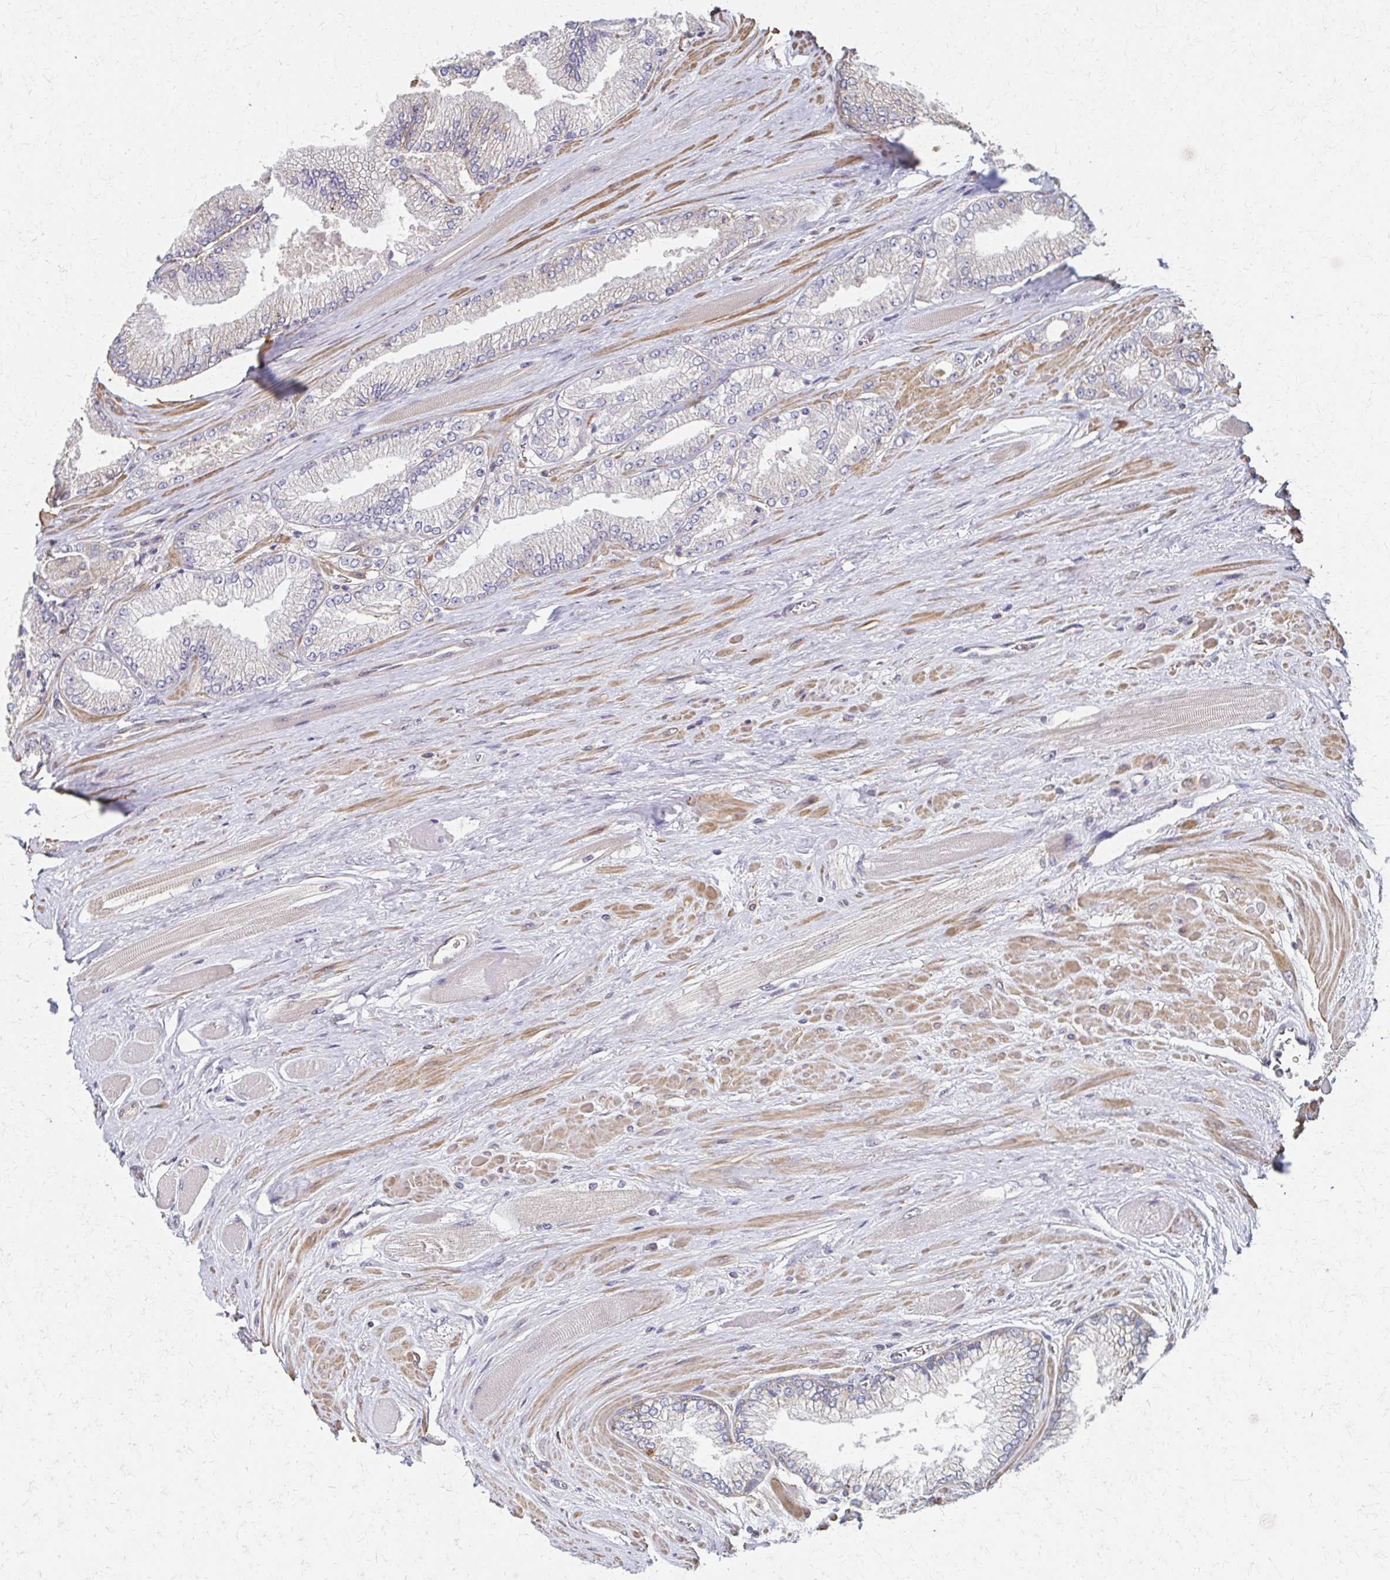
{"staining": {"intensity": "negative", "quantity": "none", "location": "none"}, "tissue": "prostate cancer", "cell_type": "Tumor cells", "image_type": "cancer", "snomed": [{"axis": "morphology", "description": "Adenocarcinoma, Low grade"}, {"axis": "topography", "description": "Prostate"}], "caption": "An IHC photomicrograph of prostate low-grade adenocarcinoma is shown. There is no staining in tumor cells of prostate low-grade adenocarcinoma. The staining was performed using DAB (3,3'-diaminobenzidine) to visualize the protein expression in brown, while the nuclei were stained in blue with hematoxylin (Magnification: 20x).", "gene": "EOLA2", "patient": {"sex": "male", "age": 67}}